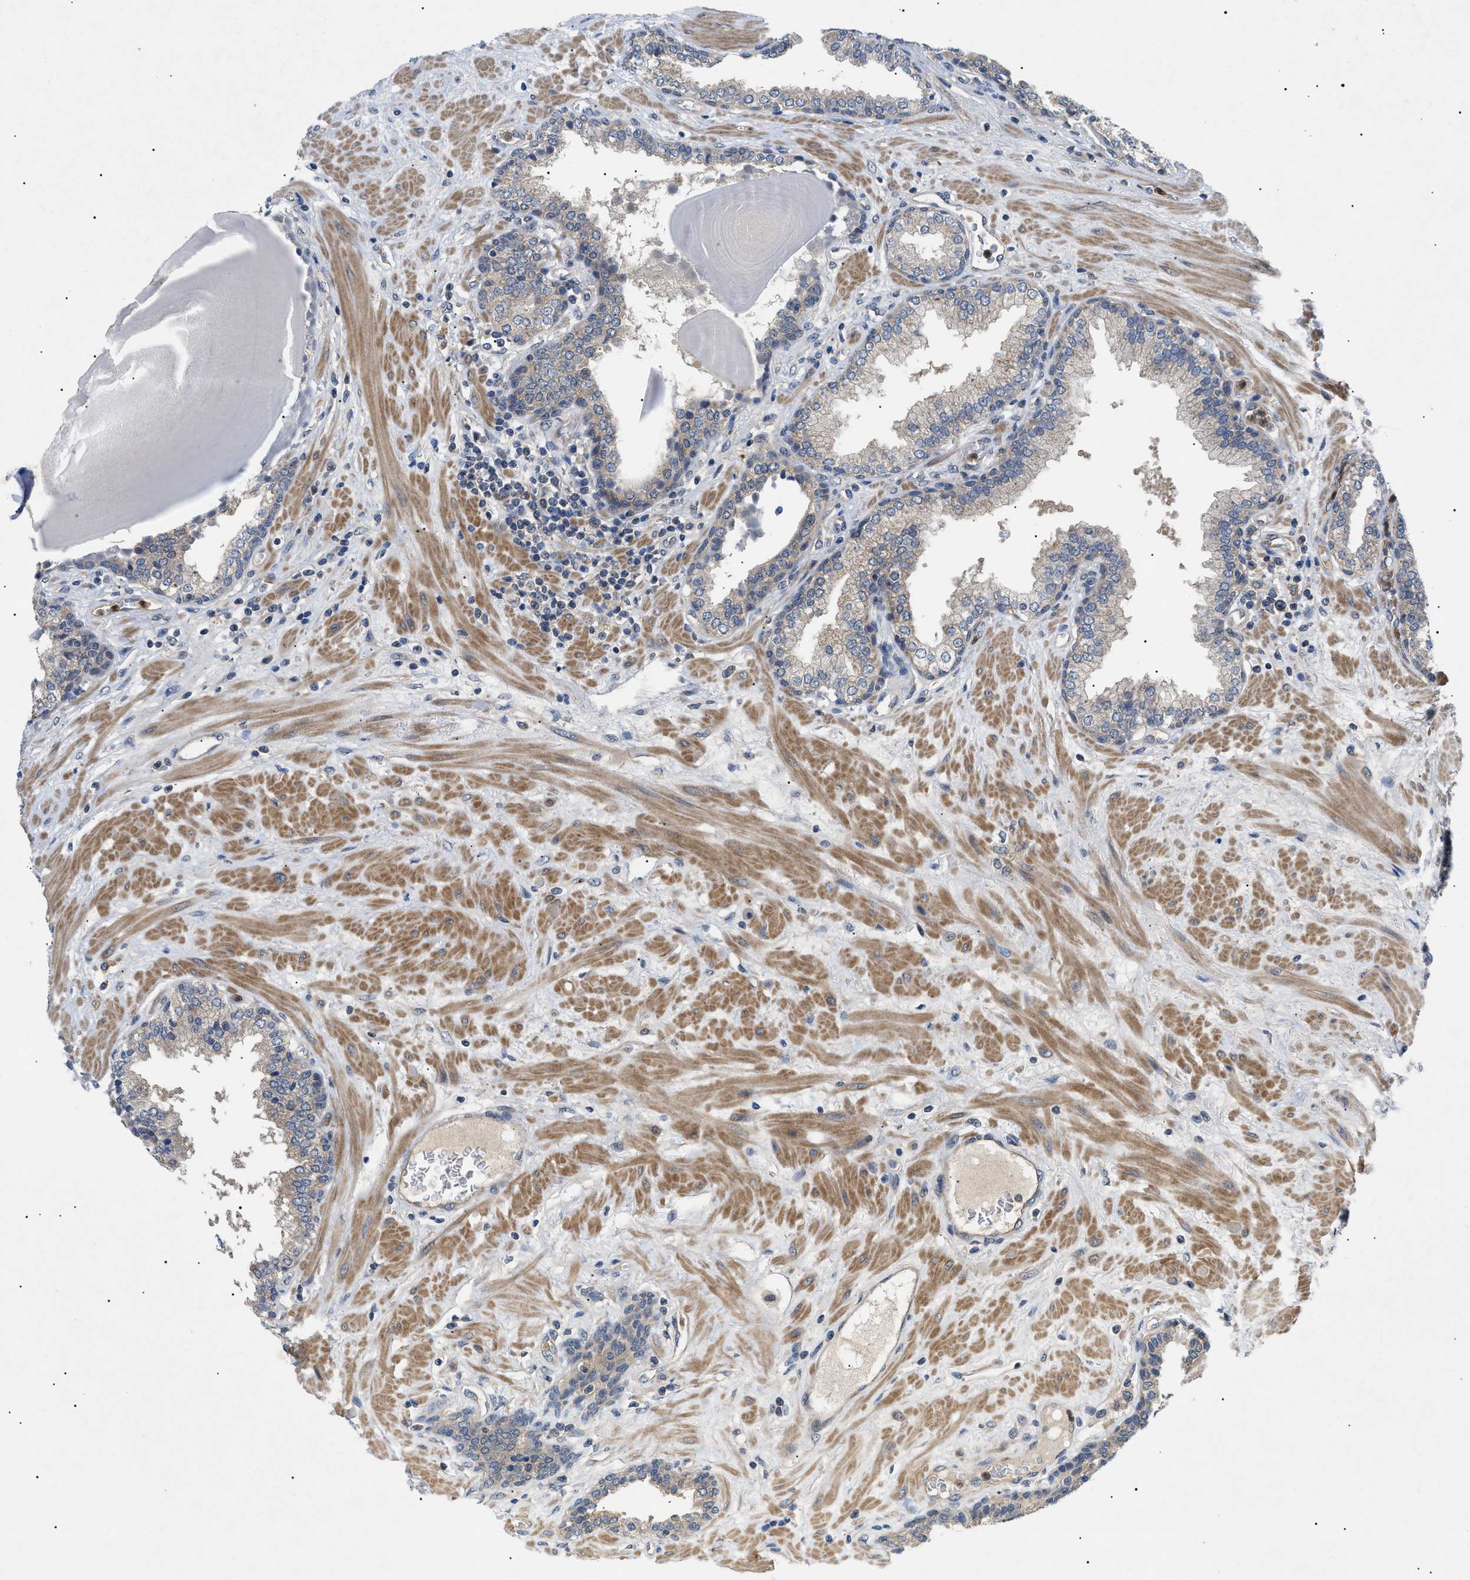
{"staining": {"intensity": "weak", "quantity": "25%-75%", "location": "cytoplasmic/membranous"}, "tissue": "prostate", "cell_type": "Glandular cells", "image_type": "normal", "snomed": [{"axis": "morphology", "description": "Normal tissue, NOS"}, {"axis": "topography", "description": "Prostate"}], "caption": "Brown immunohistochemical staining in normal human prostate displays weak cytoplasmic/membranous positivity in approximately 25%-75% of glandular cells.", "gene": "RIPK1", "patient": {"sex": "male", "age": 51}}